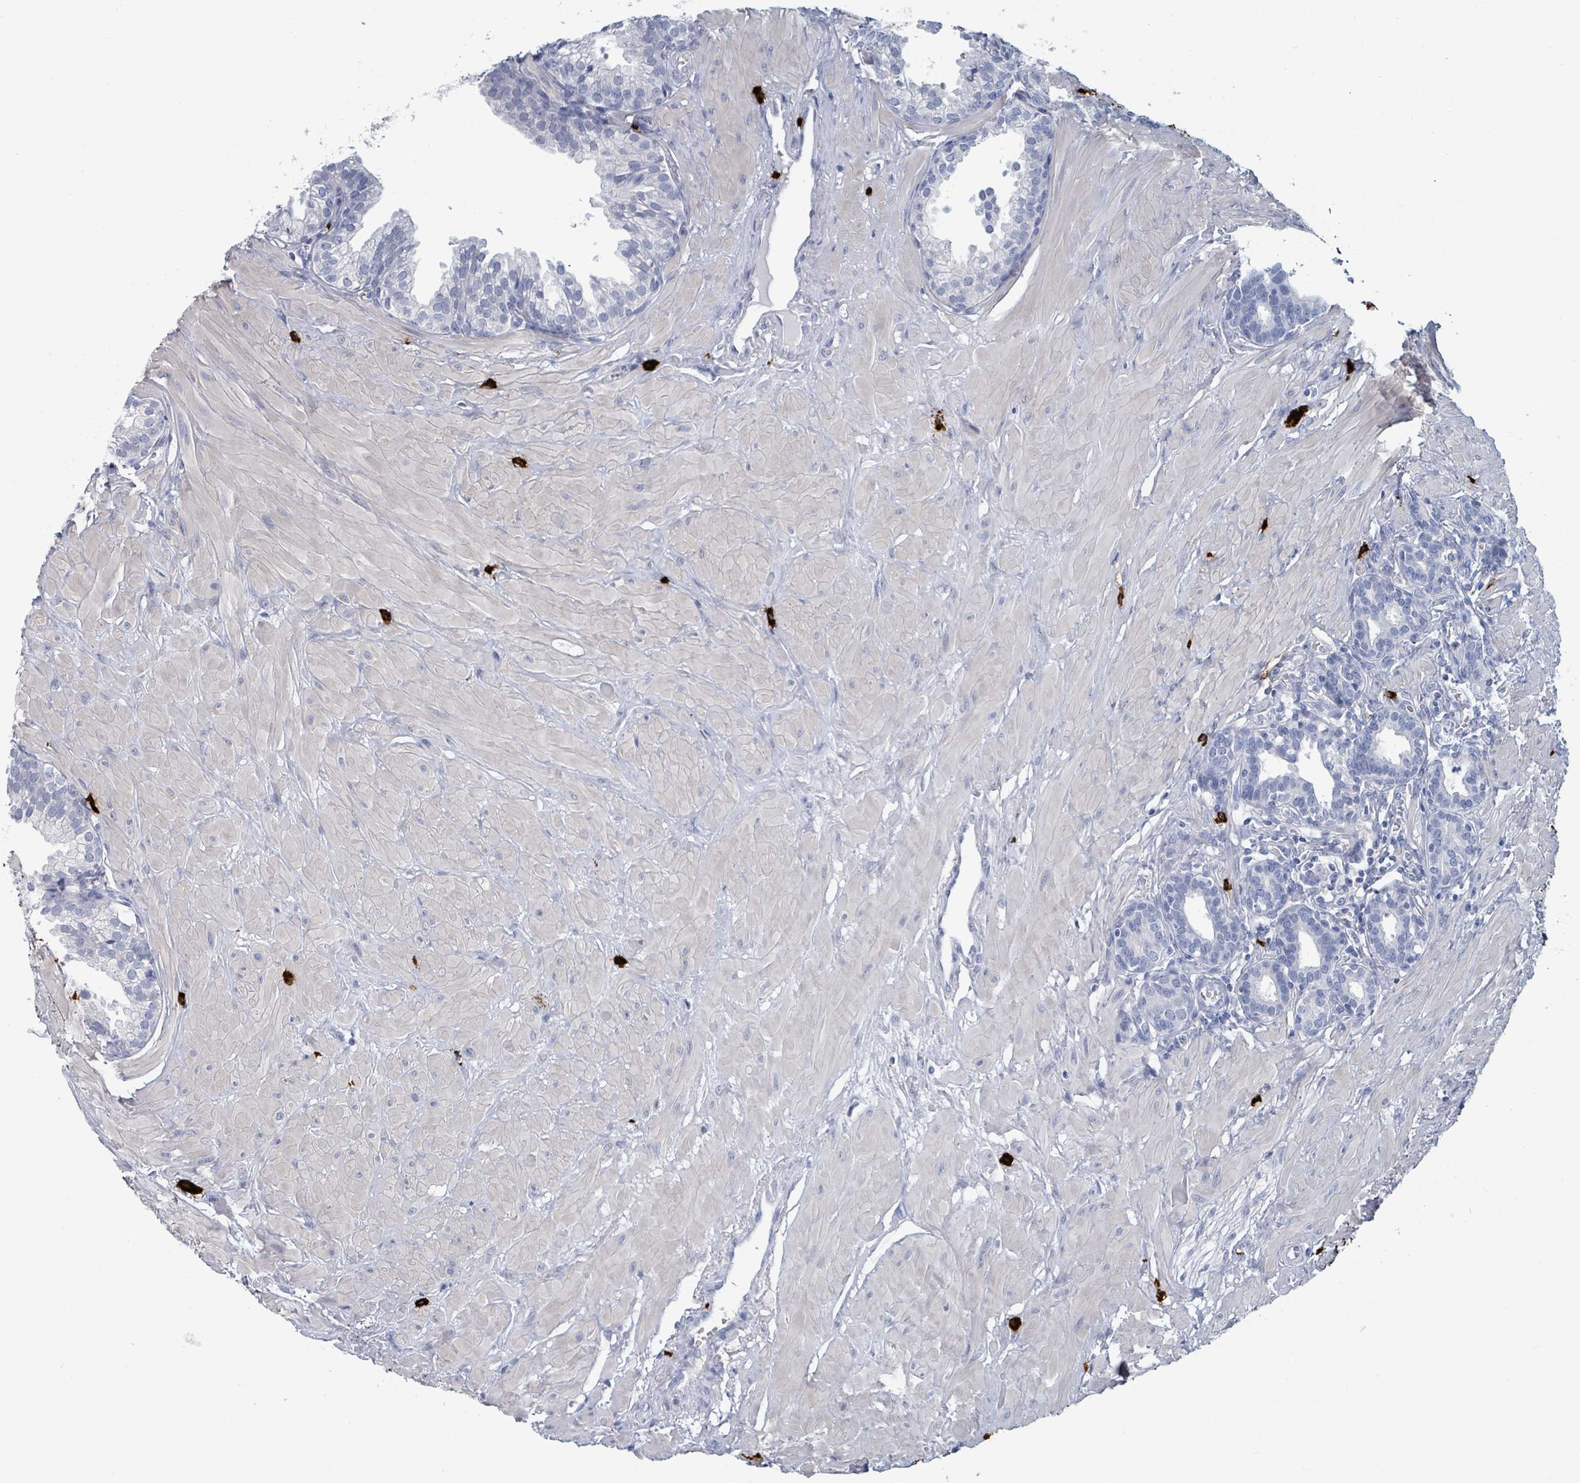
{"staining": {"intensity": "negative", "quantity": "none", "location": "none"}, "tissue": "prostate", "cell_type": "Glandular cells", "image_type": "normal", "snomed": [{"axis": "morphology", "description": "Normal tissue, NOS"}, {"axis": "topography", "description": "Prostate"}, {"axis": "topography", "description": "Peripheral nerve tissue"}], "caption": "Immunohistochemical staining of unremarkable prostate displays no significant positivity in glandular cells.", "gene": "VPS13D", "patient": {"sex": "male", "age": 55}}